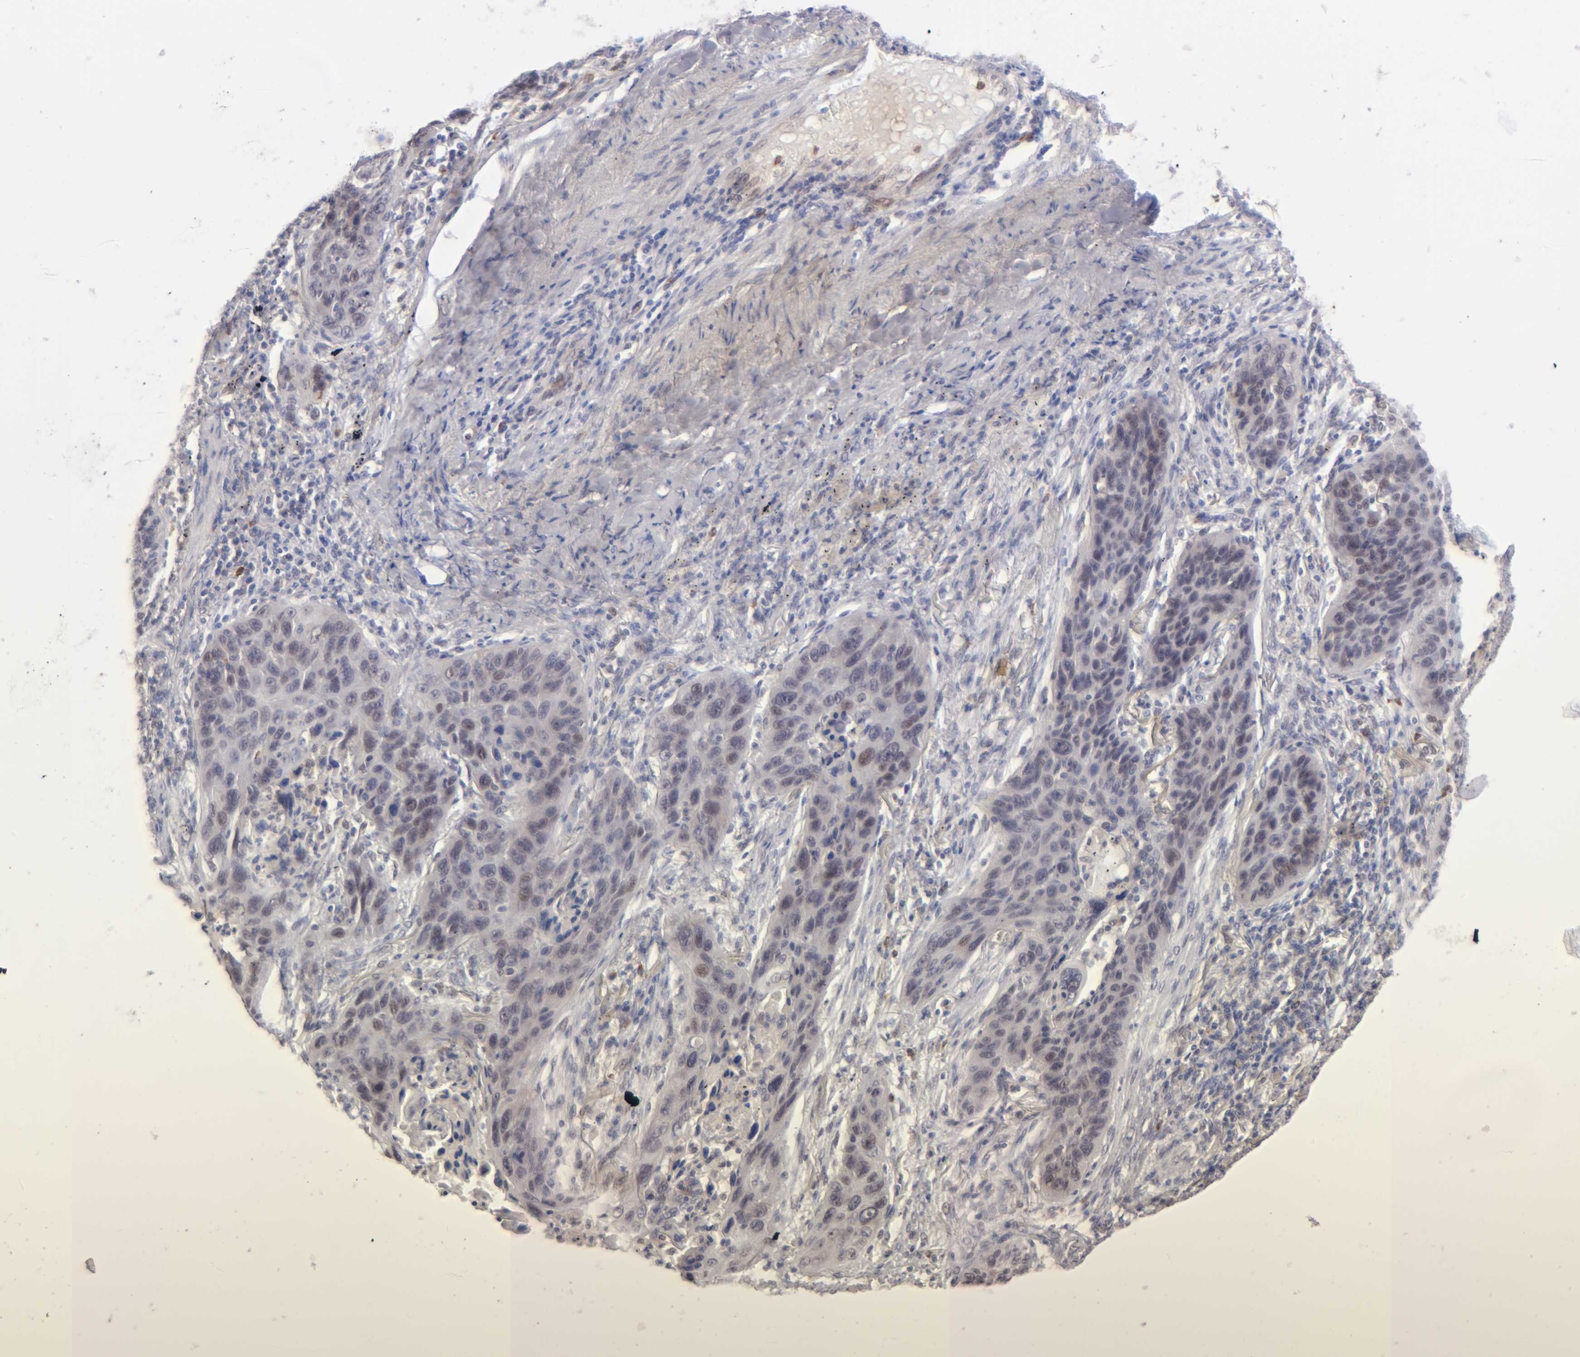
{"staining": {"intensity": "moderate", "quantity": "<25%", "location": "cytoplasmic/membranous,nuclear"}, "tissue": "lung cancer", "cell_type": "Tumor cells", "image_type": "cancer", "snomed": [{"axis": "morphology", "description": "Squamous cell carcinoma, NOS"}, {"axis": "topography", "description": "Lung"}], "caption": "The photomicrograph reveals staining of lung cancer (squamous cell carcinoma), revealing moderate cytoplasmic/membranous and nuclear protein positivity (brown color) within tumor cells. The staining was performed using DAB to visualize the protein expression in brown, while the nuclei were stained in blue with hematoxylin (Magnification: 20x).", "gene": "MGAM", "patient": {"sex": "female", "age": 67}}